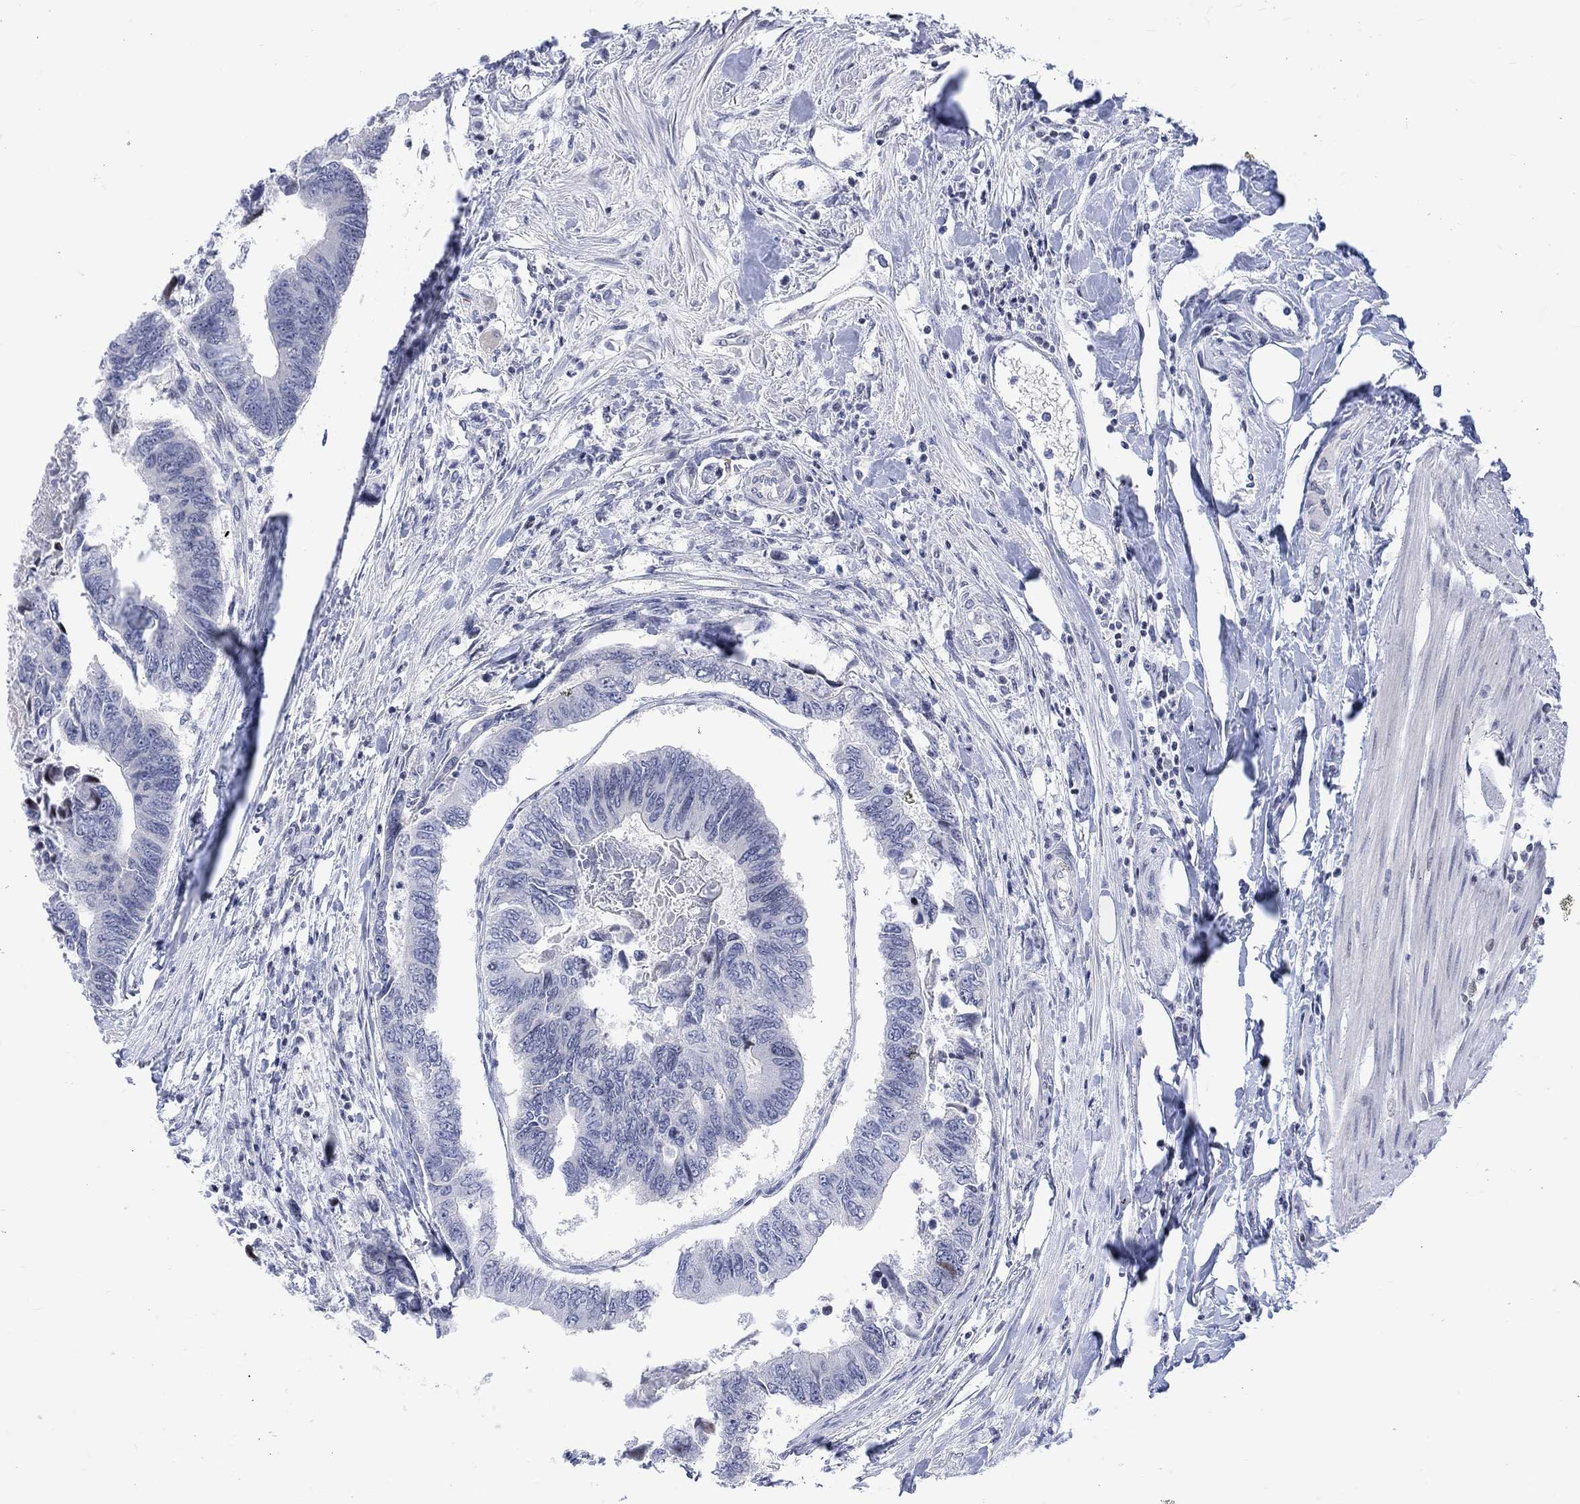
{"staining": {"intensity": "negative", "quantity": "none", "location": "none"}, "tissue": "colorectal cancer", "cell_type": "Tumor cells", "image_type": "cancer", "snomed": [{"axis": "morphology", "description": "Adenocarcinoma, NOS"}, {"axis": "topography", "description": "Colon"}], "caption": "High magnification brightfield microscopy of colorectal cancer (adenocarcinoma) stained with DAB (brown) and counterstained with hematoxylin (blue): tumor cells show no significant positivity.", "gene": "DCX", "patient": {"sex": "female", "age": 65}}